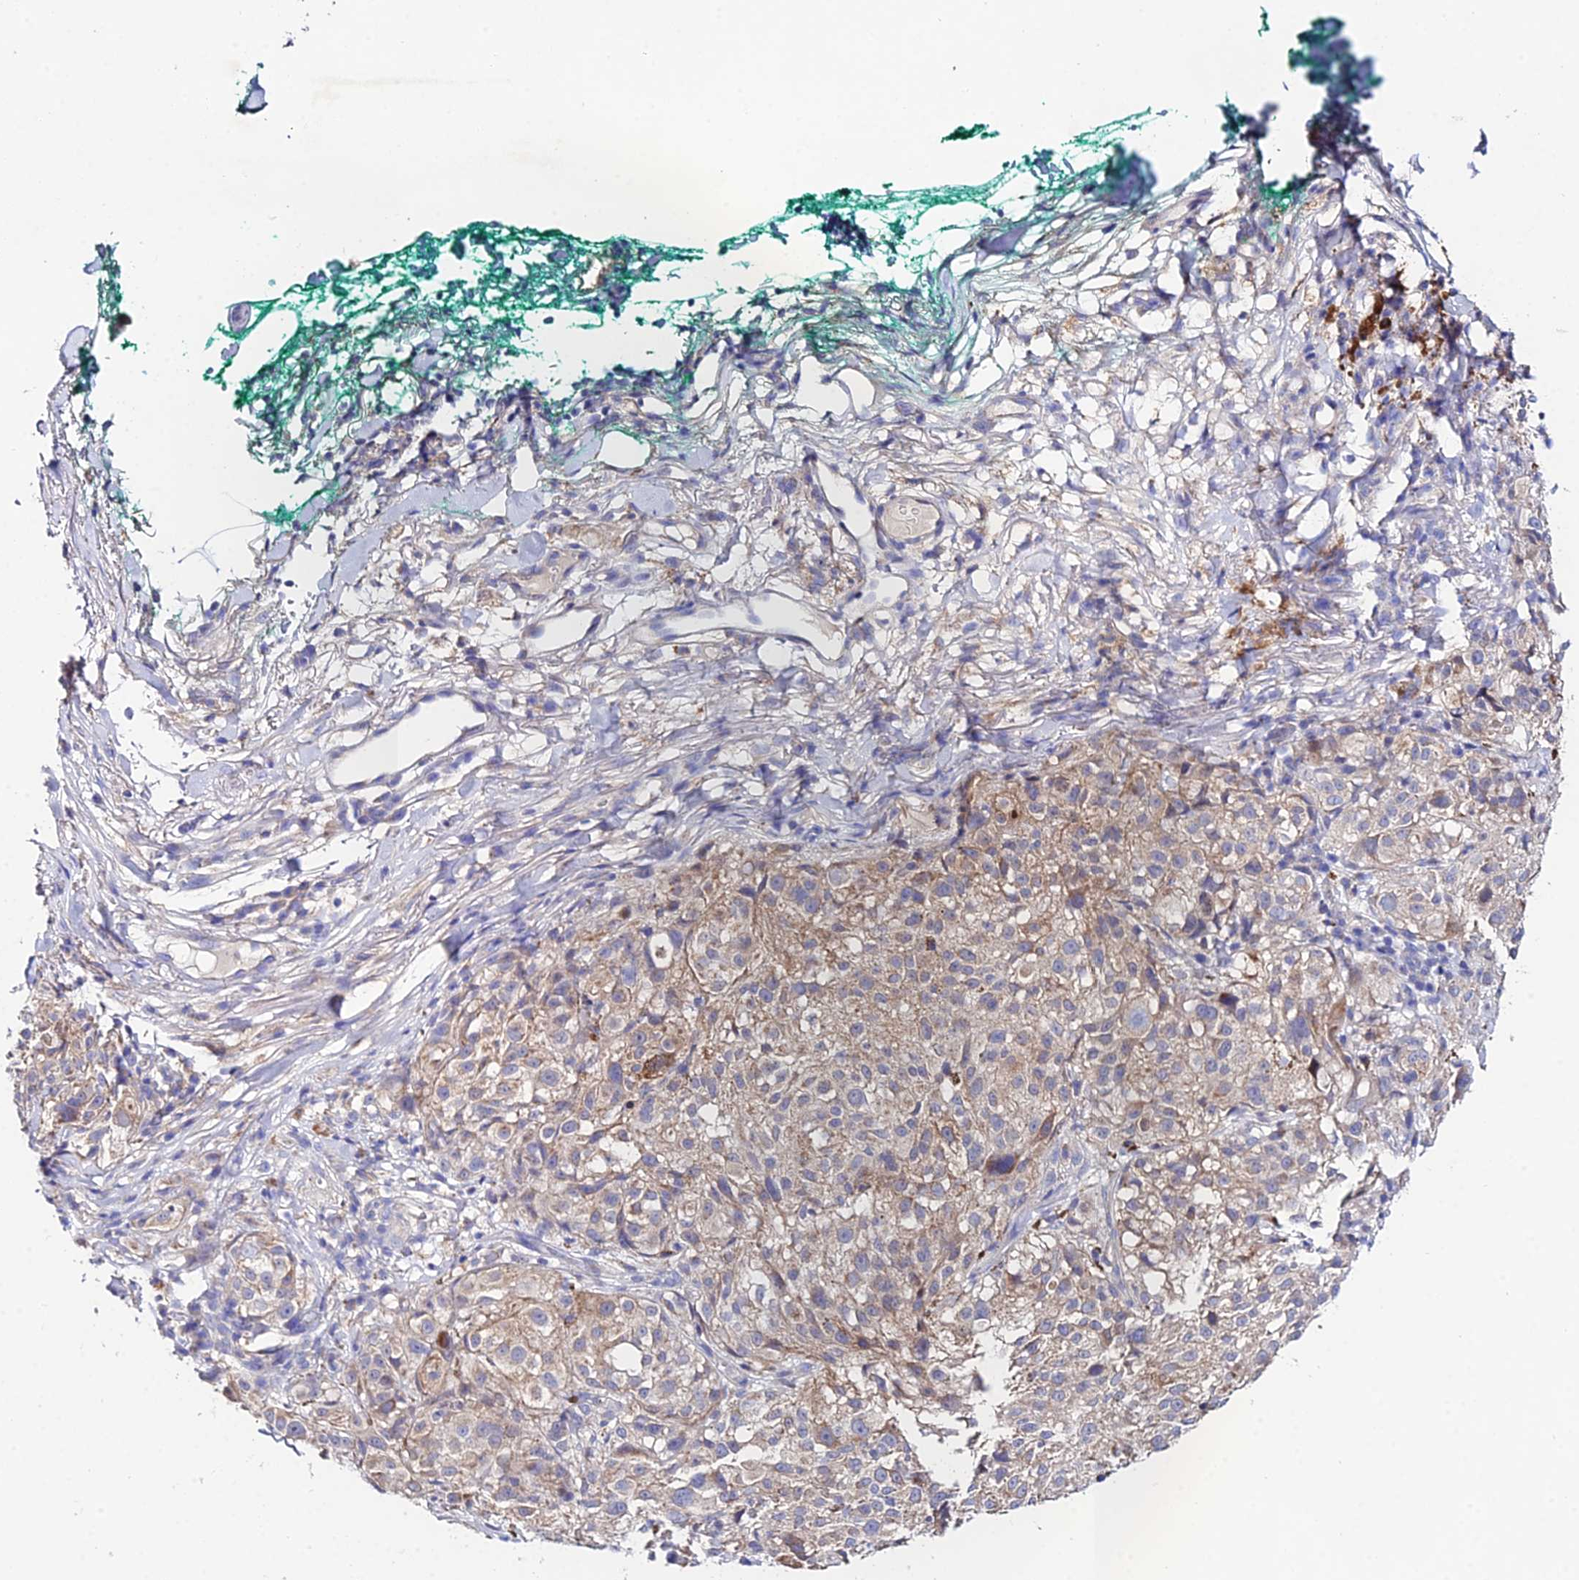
{"staining": {"intensity": "weak", "quantity": "<25%", "location": "cytoplasmic/membranous"}, "tissue": "melanoma", "cell_type": "Tumor cells", "image_type": "cancer", "snomed": [{"axis": "morphology", "description": "Necrosis, NOS"}, {"axis": "morphology", "description": "Malignant melanoma, NOS"}, {"axis": "topography", "description": "Skin"}], "caption": "This photomicrograph is of melanoma stained with immunohistochemistry to label a protein in brown with the nuclei are counter-stained blue. There is no positivity in tumor cells.", "gene": "PPP2R2C", "patient": {"sex": "female", "age": 87}}